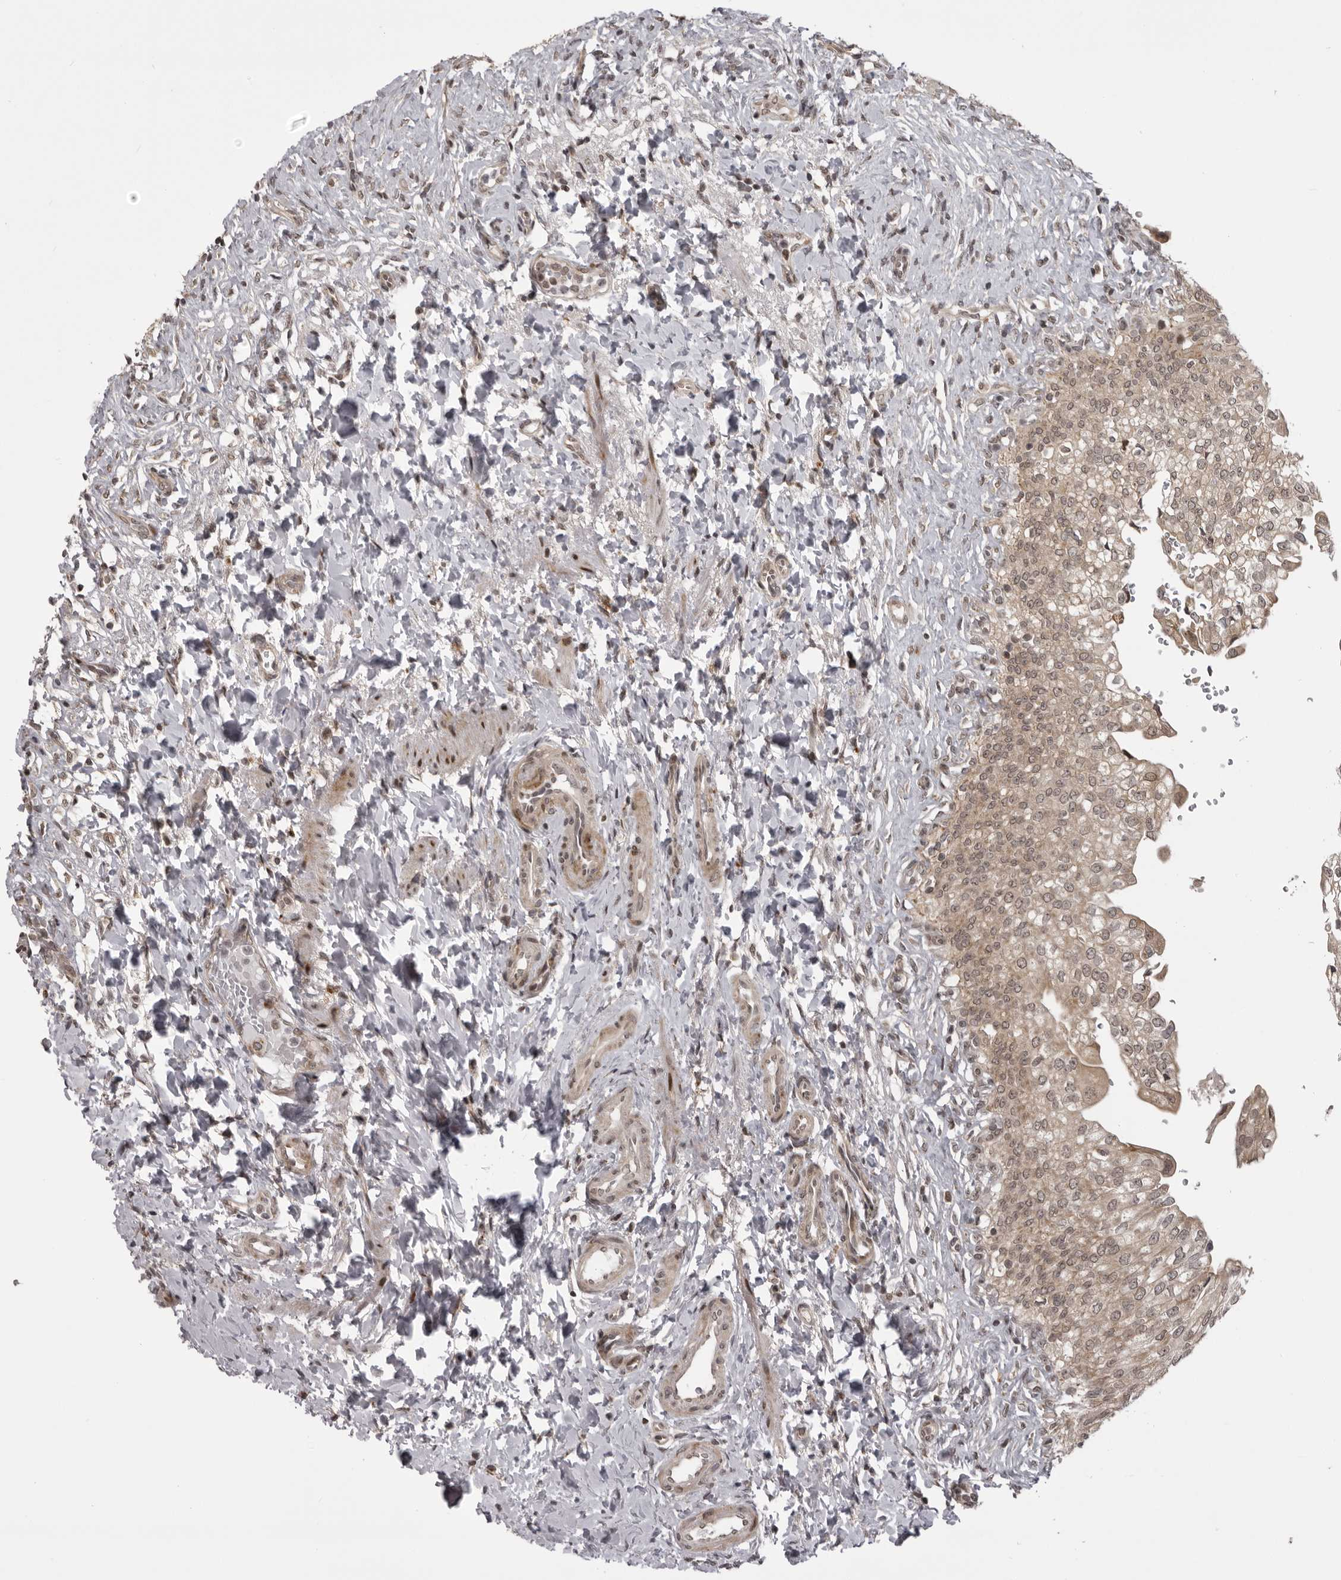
{"staining": {"intensity": "strong", "quantity": "25%-75%", "location": "cytoplasmic/membranous"}, "tissue": "urinary bladder", "cell_type": "Urothelial cells", "image_type": "normal", "snomed": [{"axis": "morphology", "description": "Urothelial carcinoma, High grade"}, {"axis": "topography", "description": "Urinary bladder"}], "caption": "Protein positivity by IHC shows strong cytoplasmic/membranous expression in approximately 25%-75% of urothelial cells in benign urinary bladder.", "gene": "C1orf109", "patient": {"sex": "male", "age": 46}}